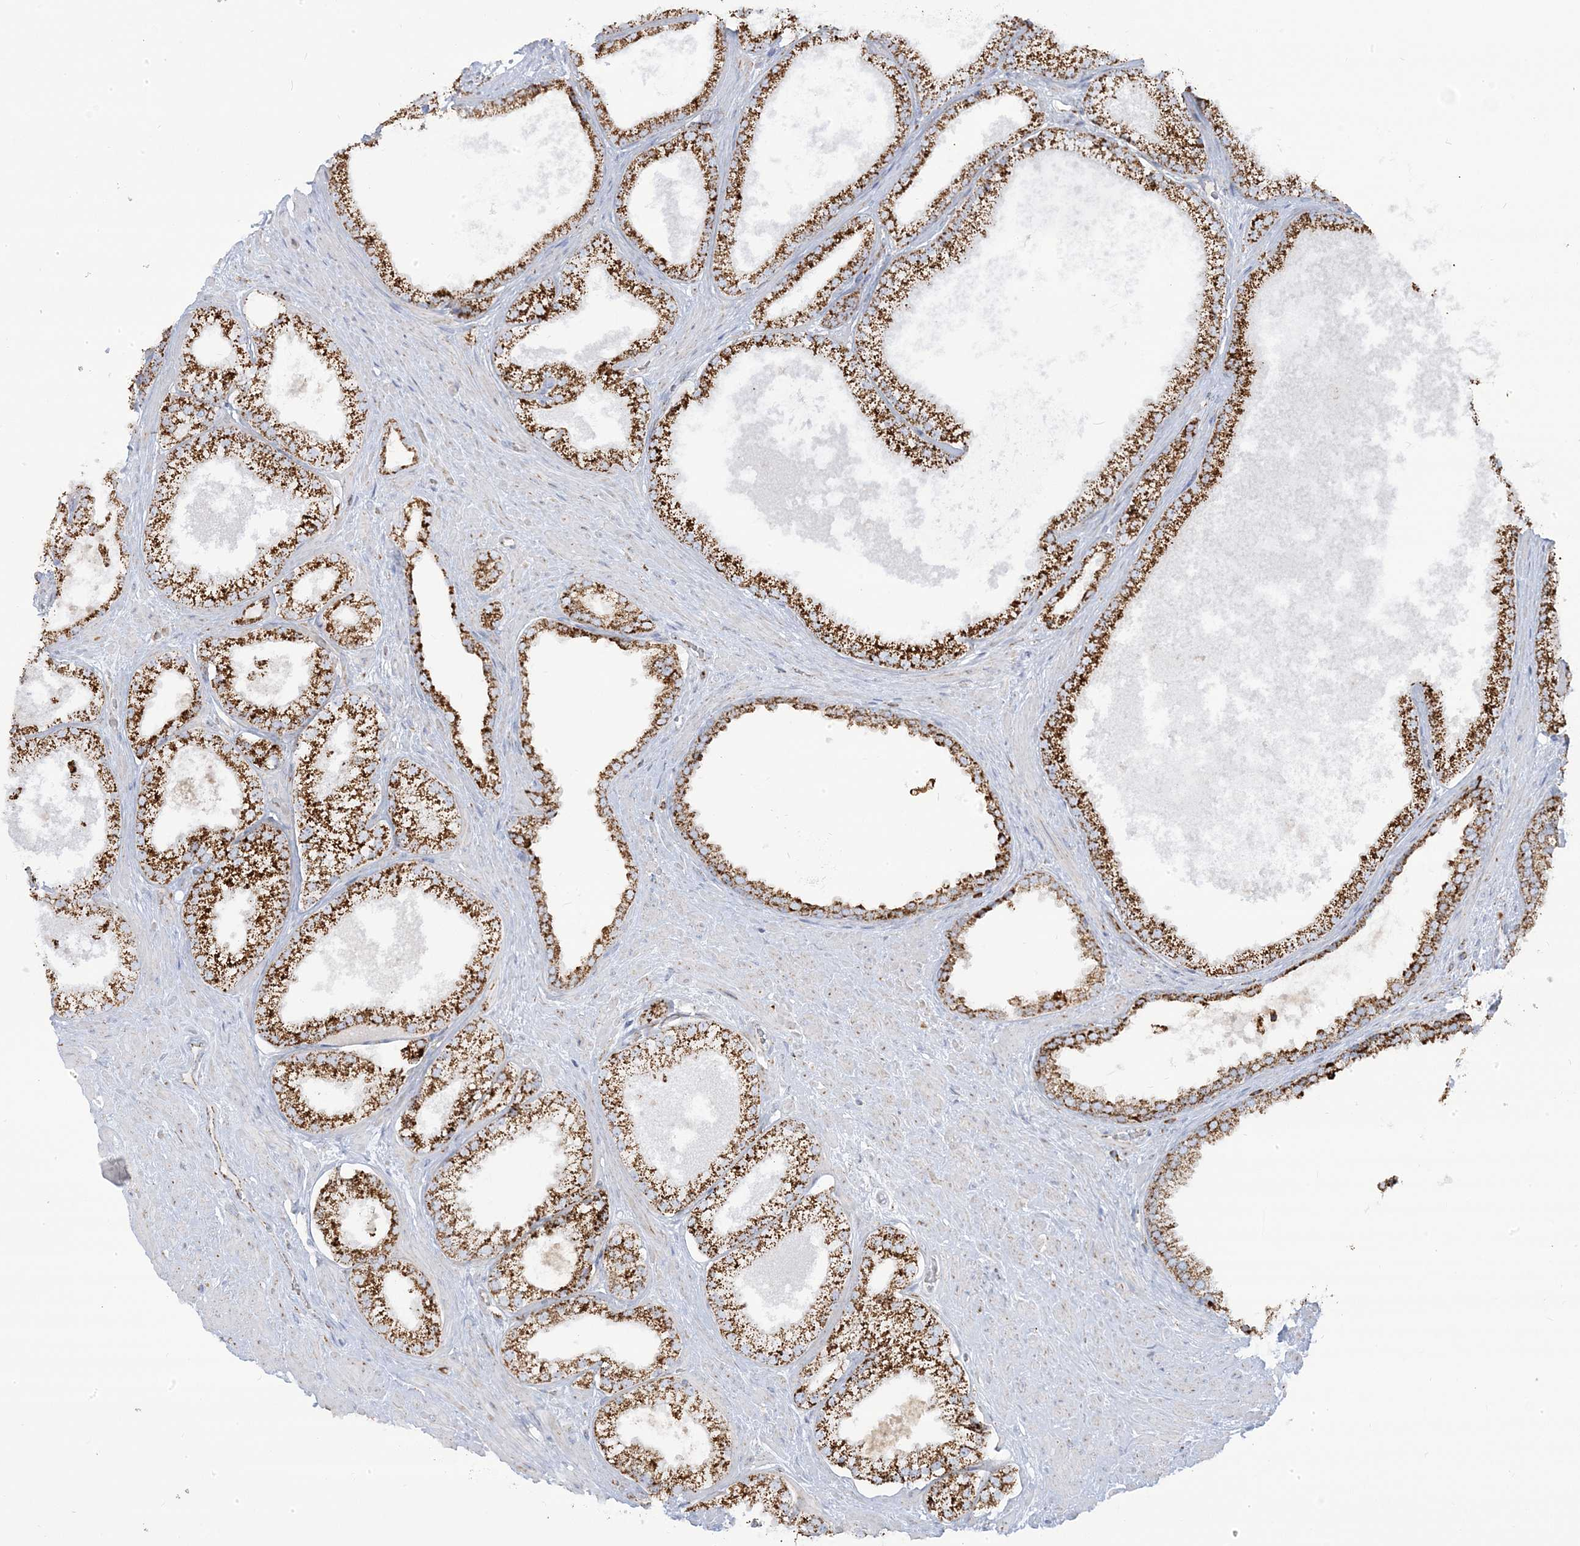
{"staining": {"intensity": "strong", "quantity": ">75%", "location": "cytoplasmic/membranous"}, "tissue": "prostate cancer", "cell_type": "Tumor cells", "image_type": "cancer", "snomed": [{"axis": "morphology", "description": "Adenocarcinoma, Low grade"}, {"axis": "topography", "description": "Prostate"}], "caption": "A photomicrograph of human low-grade adenocarcinoma (prostate) stained for a protein displays strong cytoplasmic/membranous brown staining in tumor cells.", "gene": "PCCB", "patient": {"sex": "male", "age": 62}}